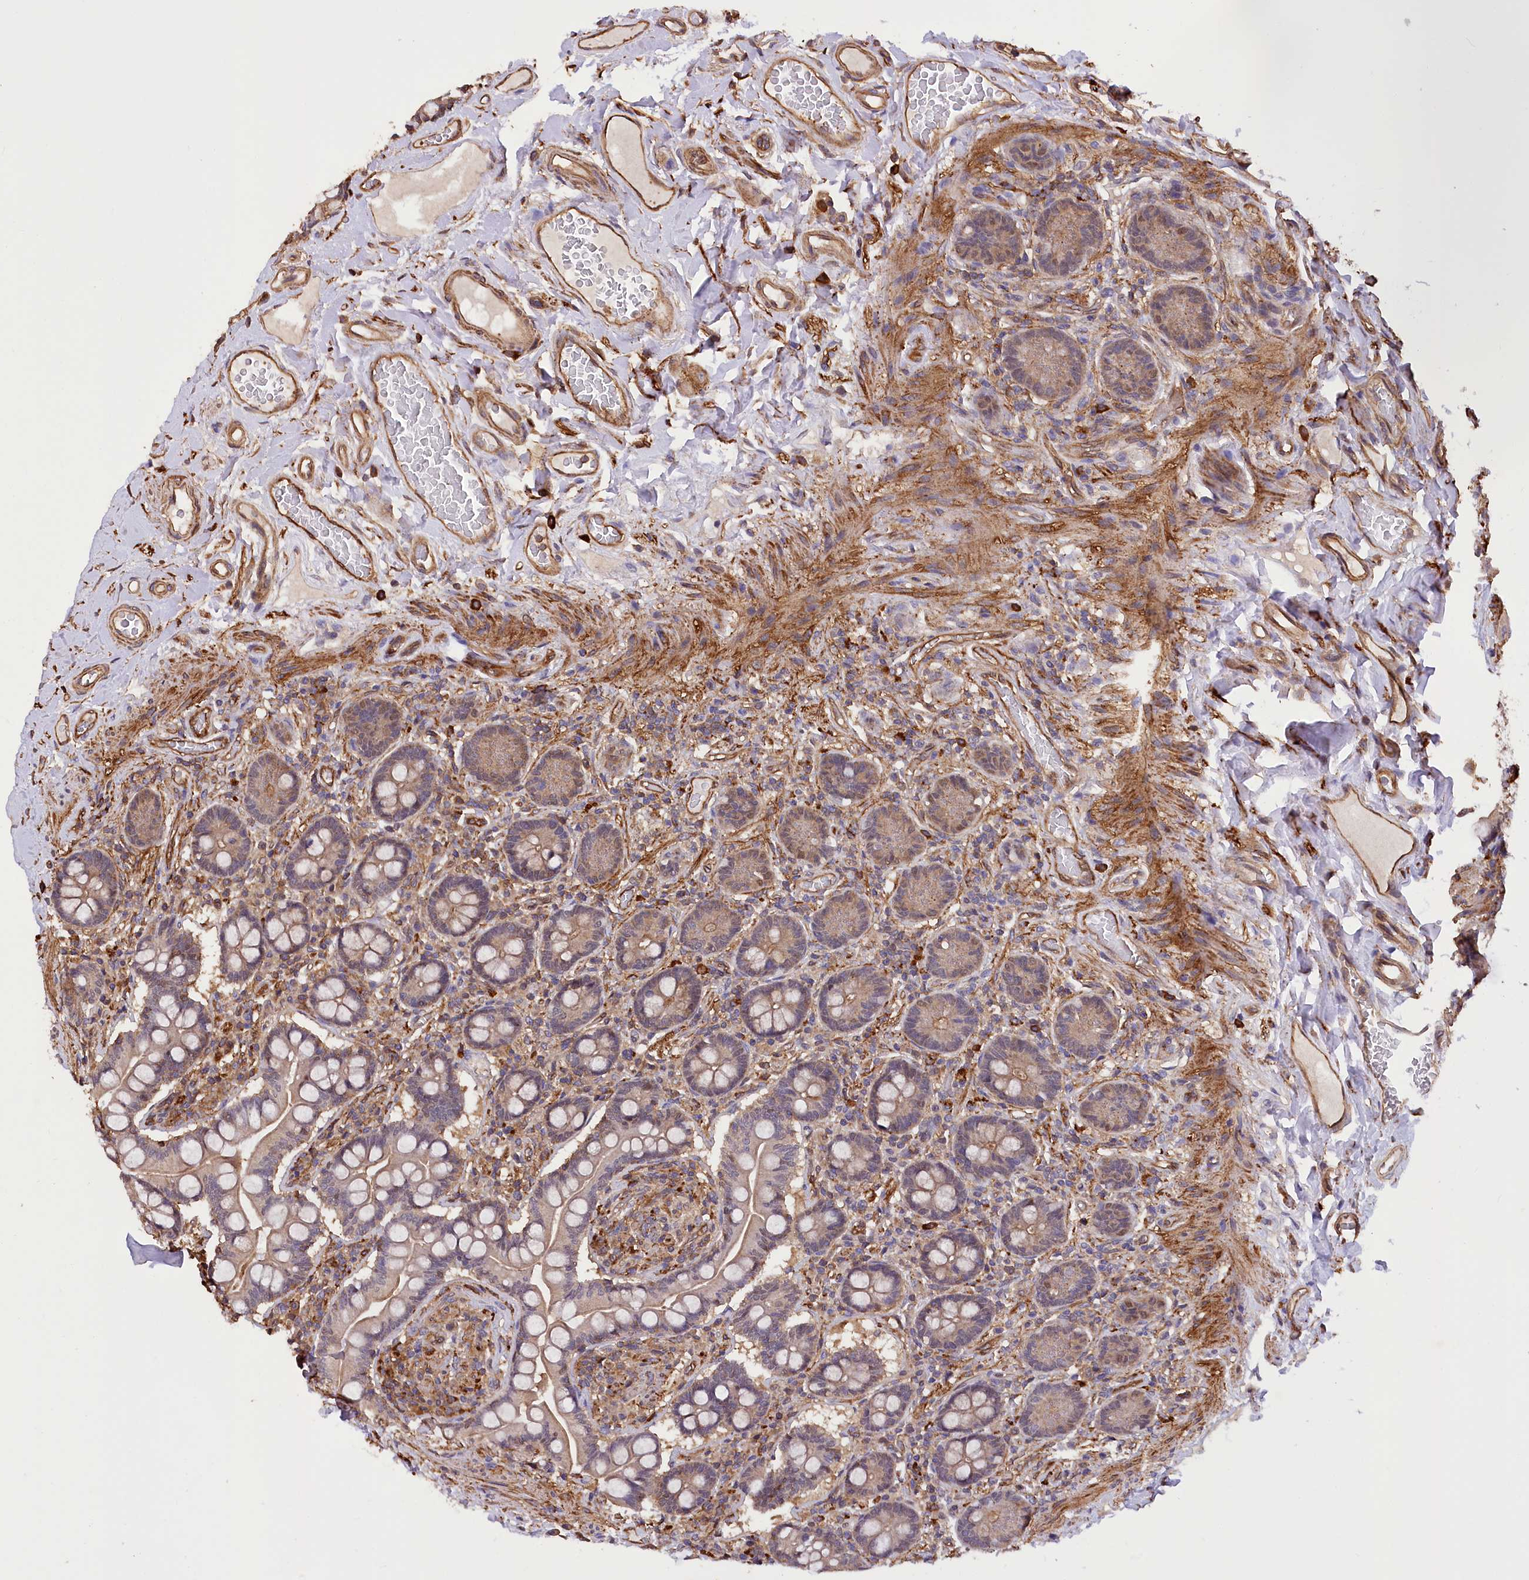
{"staining": {"intensity": "moderate", "quantity": ">75%", "location": "cytoplasmic/membranous"}, "tissue": "small intestine", "cell_type": "Glandular cells", "image_type": "normal", "snomed": [{"axis": "morphology", "description": "Normal tissue, NOS"}, {"axis": "topography", "description": "Small intestine"}], "caption": "Immunohistochemistry (DAB) staining of benign human small intestine demonstrates moderate cytoplasmic/membranous protein expression in about >75% of glandular cells.", "gene": "DPP3", "patient": {"sex": "female", "age": 64}}